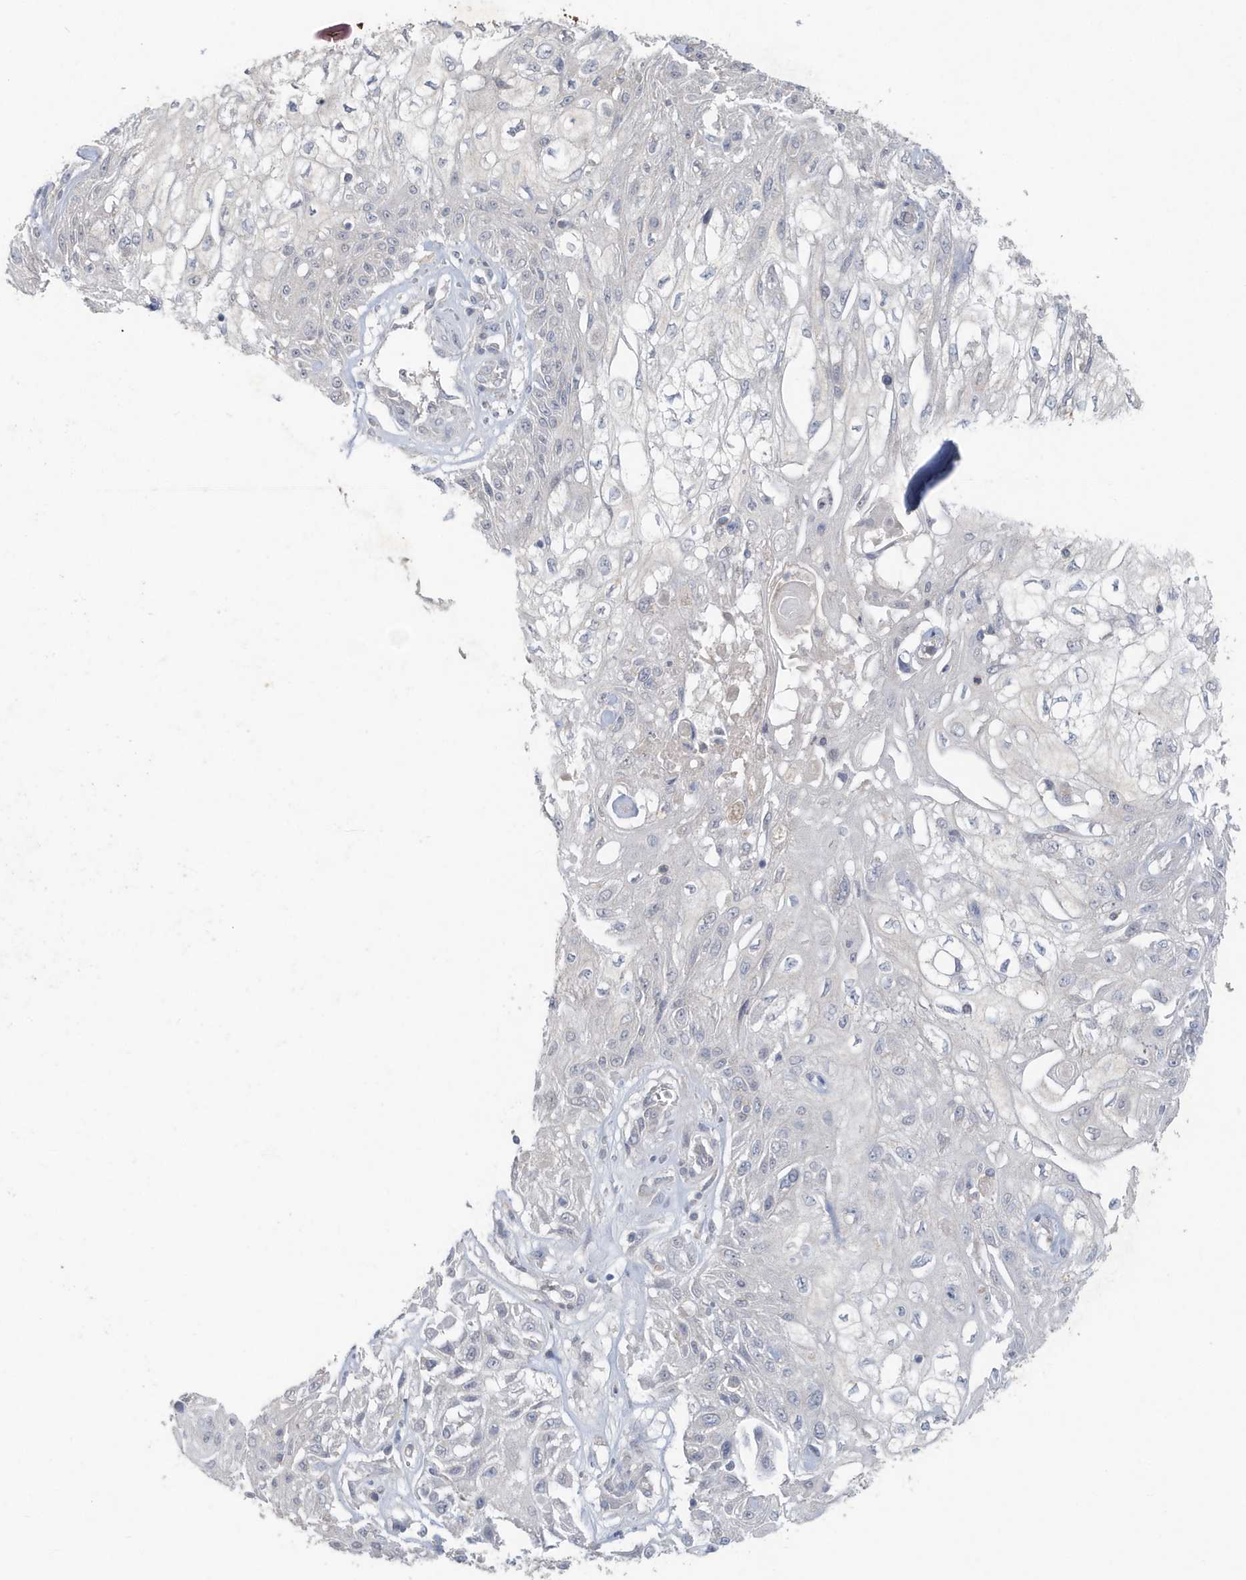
{"staining": {"intensity": "negative", "quantity": "none", "location": "none"}, "tissue": "skin cancer", "cell_type": "Tumor cells", "image_type": "cancer", "snomed": [{"axis": "morphology", "description": "Squamous cell carcinoma, NOS"}, {"axis": "topography", "description": "Skin"}], "caption": "Photomicrograph shows no significant protein staining in tumor cells of squamous cell carcinoma (skin). (Stains: DAB IHC with hematoxylin counter stain, Microscopy: brightfield microscopy at high magnification).", "gene": "C1RL", "patient": {"sex": "male", "age": 75}}